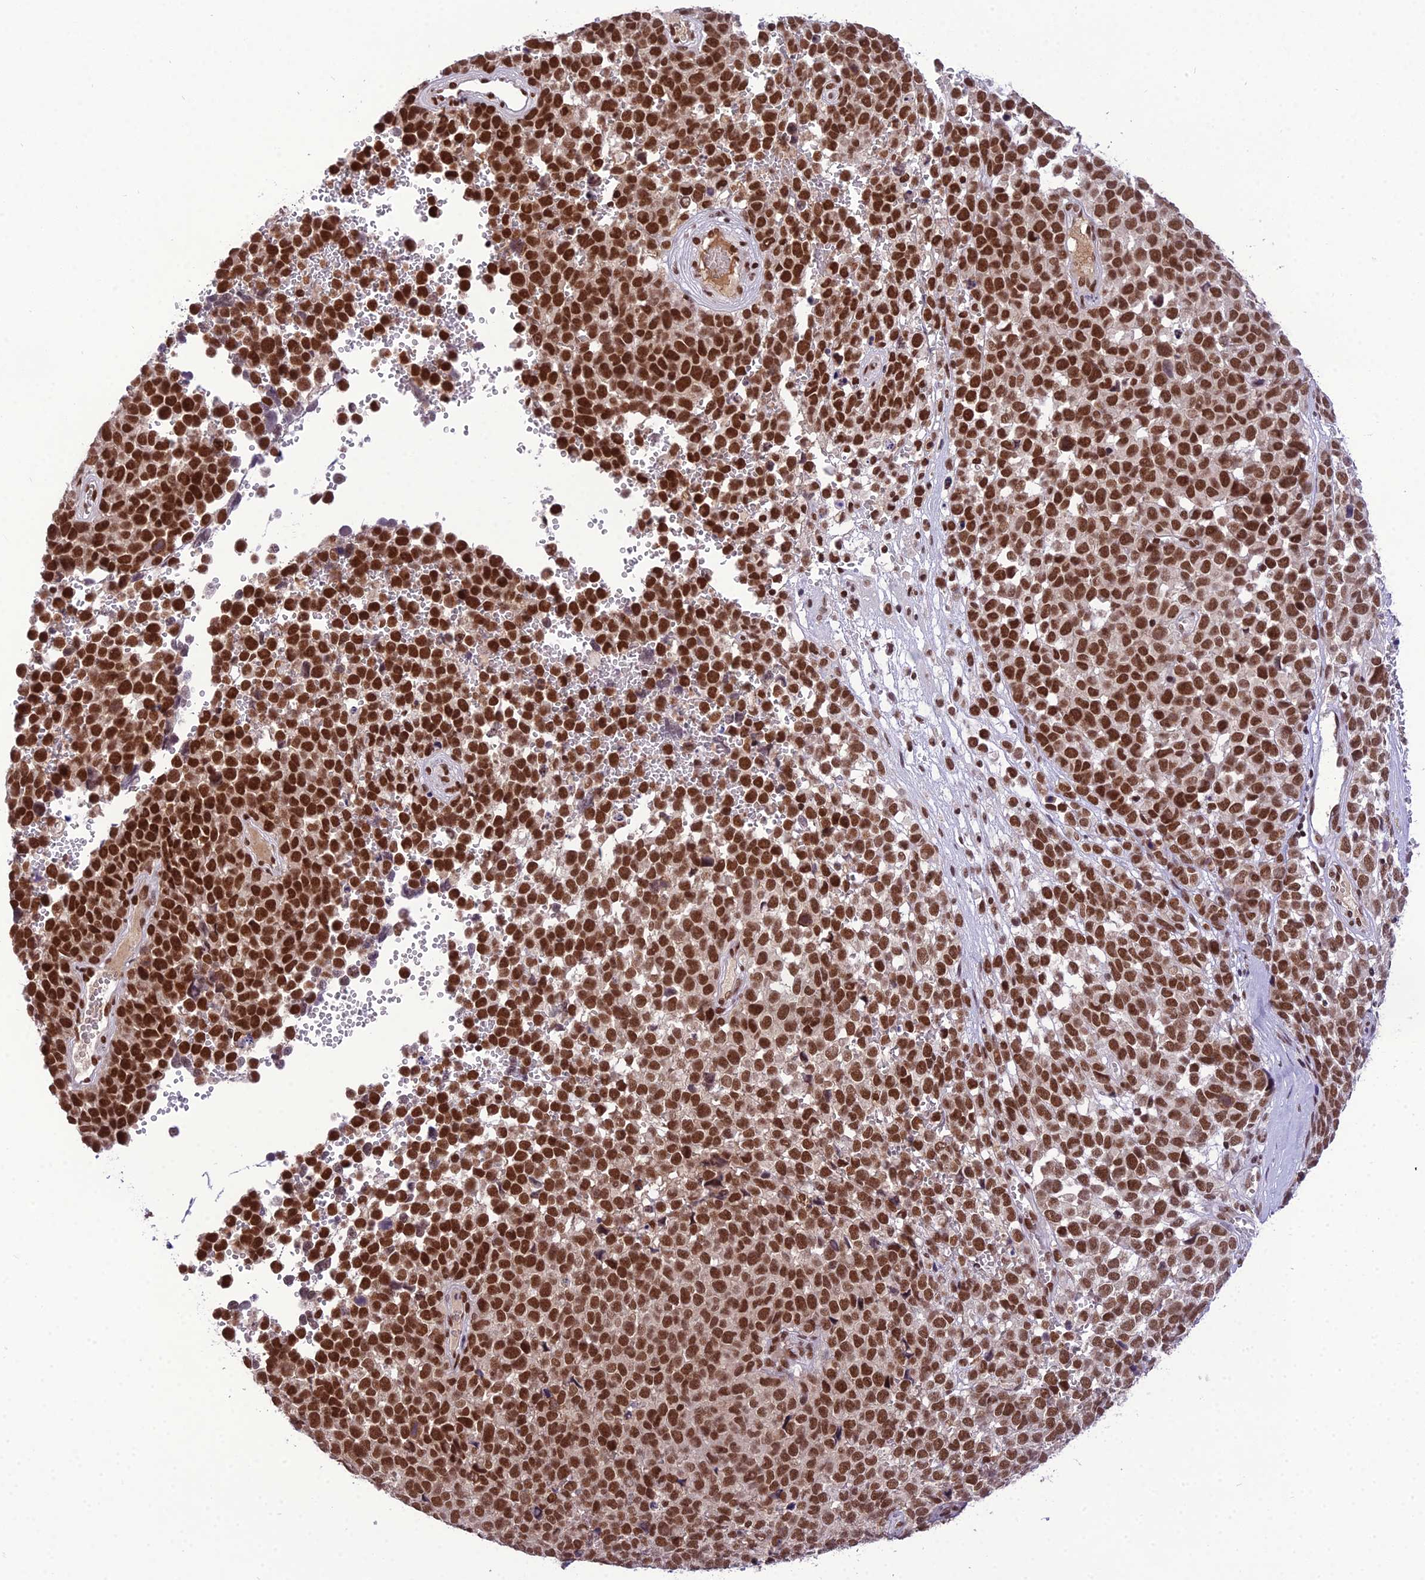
{"staining": {"intensity": "strong", "quantity": ">75%", "location": "nuclear"}, "tissue": "melanoma", "cell_type": "Tumor cells", "image_type": "cancer", "snomed": [{"axis": "morphology", "description": "Malignant melanoma, NOS"}, {"axis": "topography", "description": "Nose, NOS"}], "caption": "Protein staining of melanoma tissue displays strong nuclear positivity in about >75% of tumor cells.", "gene": "SH3RF3", "patient": {"sex": "female", "age": 48}}